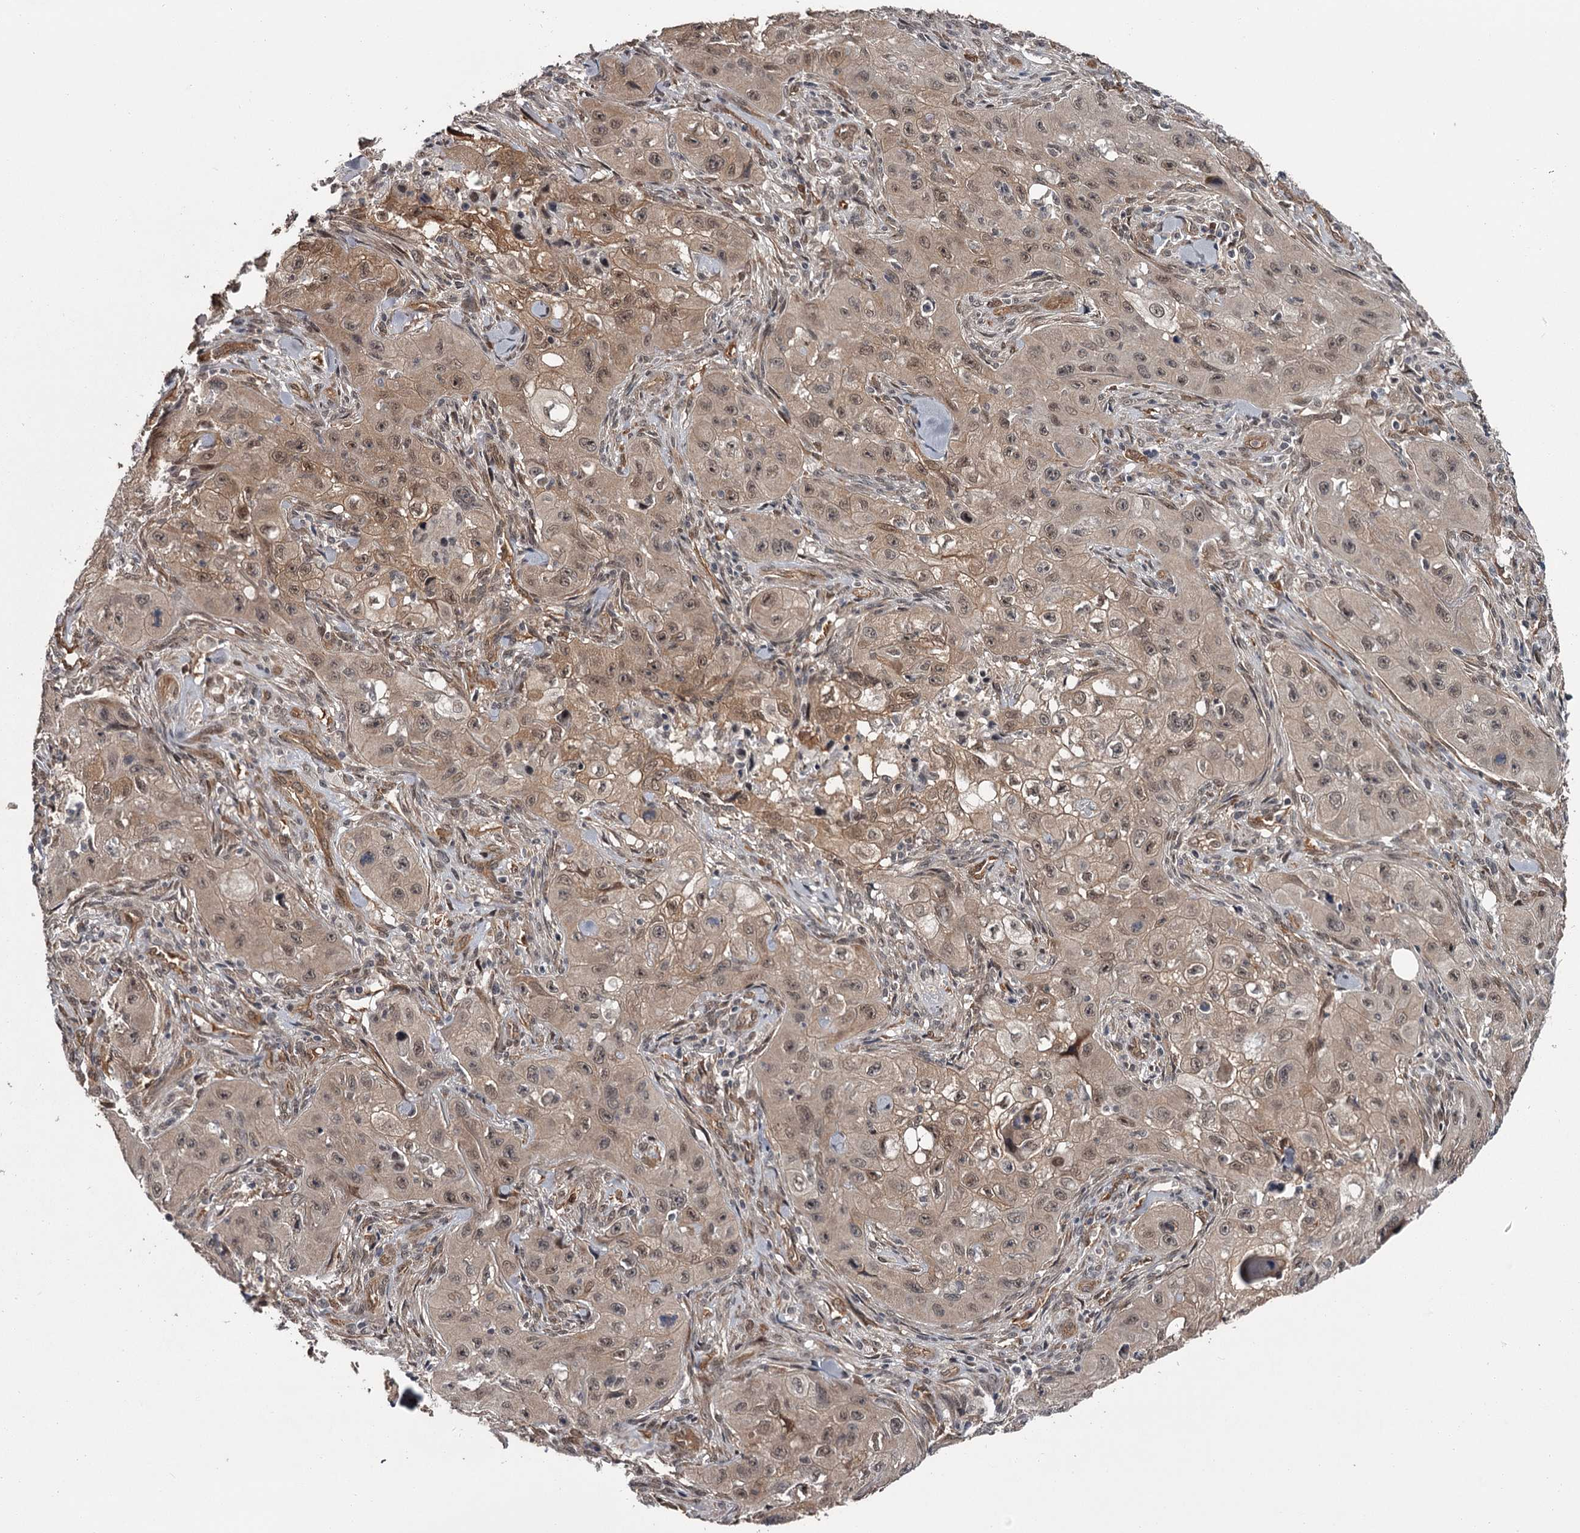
{"staining": {"intensity": "weak", "quantity": ">75%", "location": "cytoplasmic/membranous,nuclear"}, "tissue": "skin cancer", "cell_type": "Tumor cells", "image_type": "cancer", "snomed": [{"axis": "morphology", "description": "Squamous cell carcinoma, NOS"}, {"axis": "topography", "description": "Skin"}, {"axis": "topography", "description": "Subcutis"}], "caption": "Approximately >75% of tumor cells in squamous cell carcinoma (skin) show weak cytoplasmic/membranous and nuclear protein staining as visualized by brown immunohistochemical staining.", "gene": "CDC42EP2", "patient": {"sex": "male", "age": 73}}